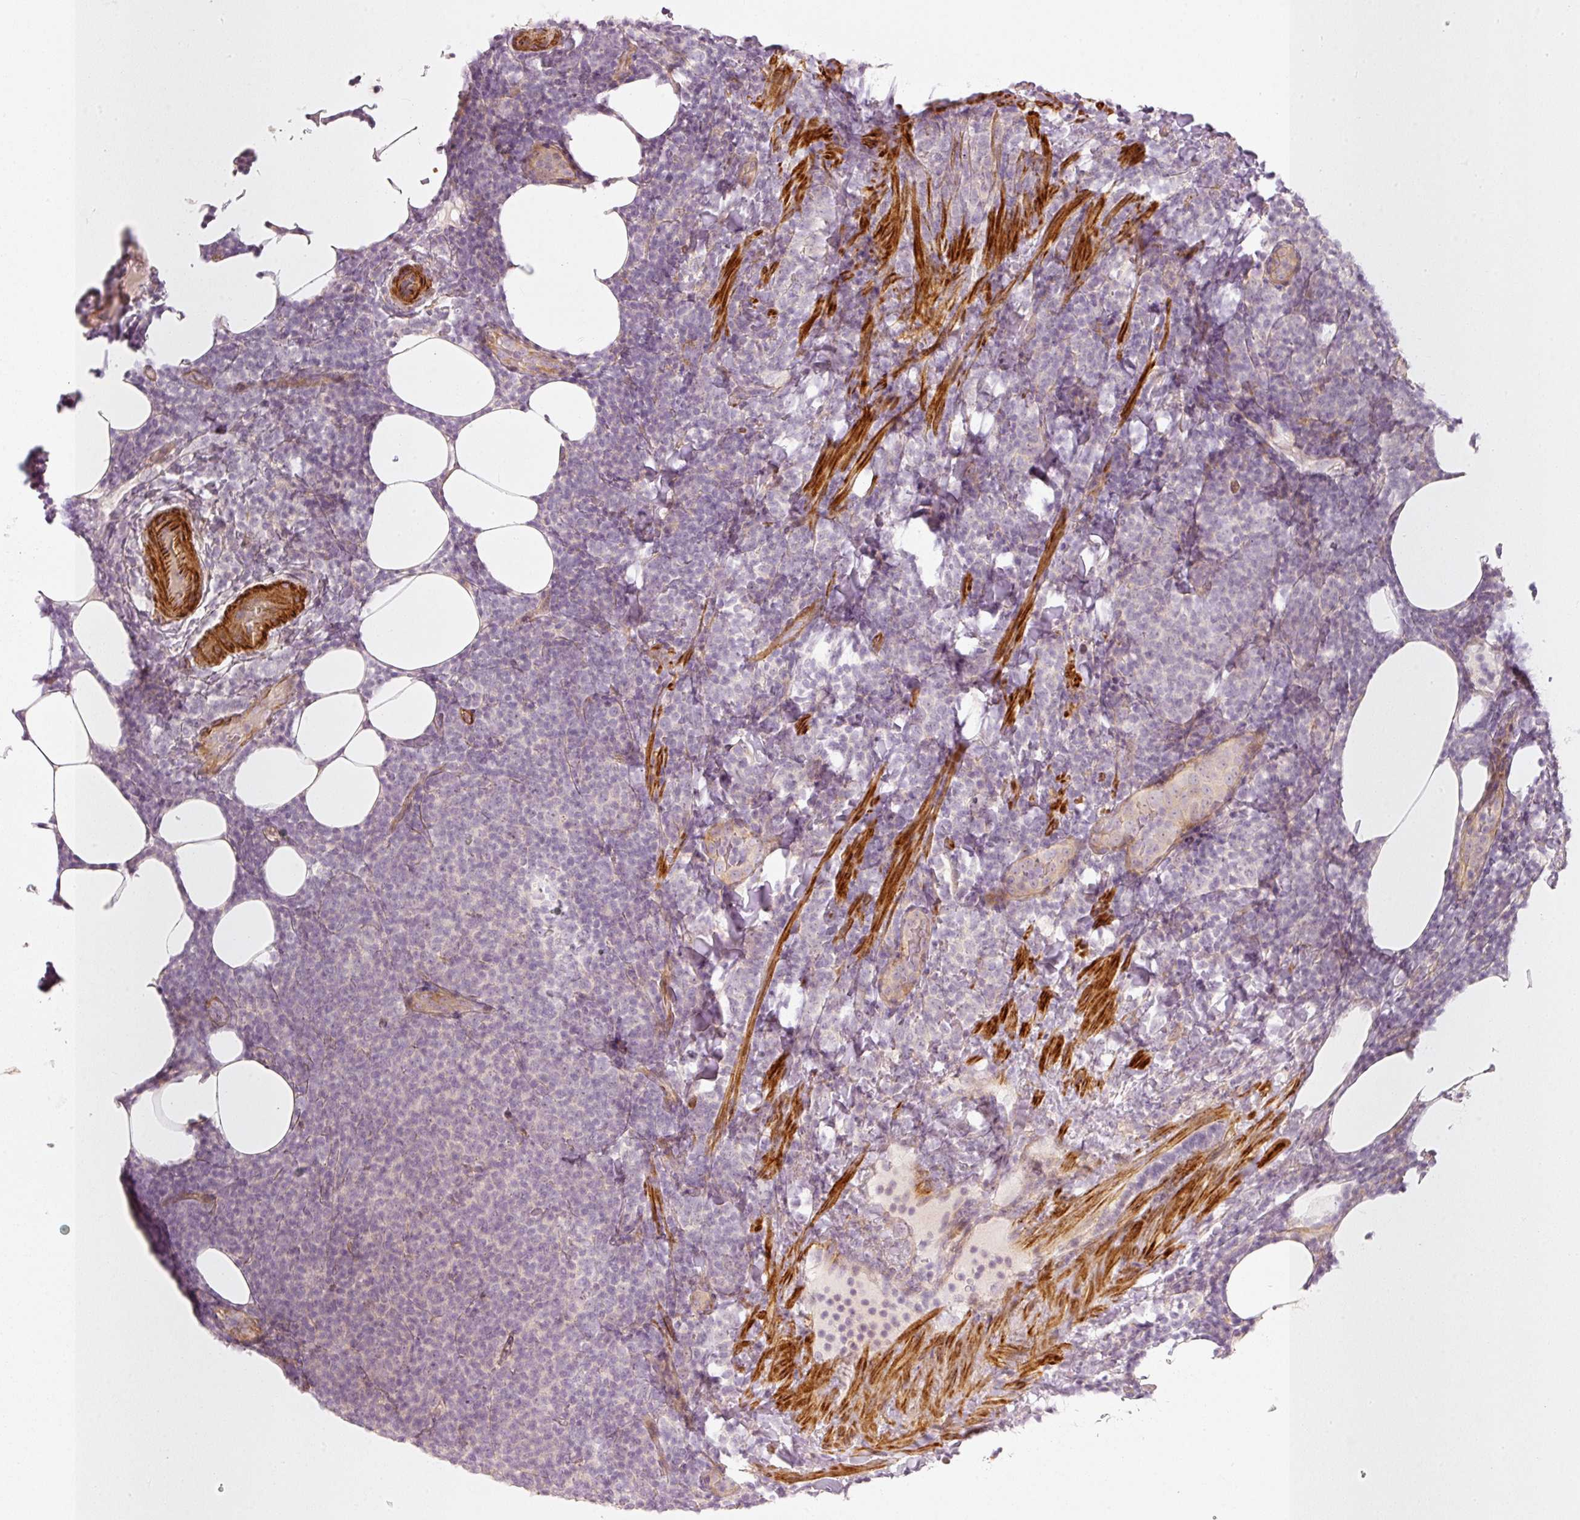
{"staining": {"intensity": "negative", "quantity": "none", "location": "none"}, "tissue": "lymphoma", "cell_type": "Tumor cells", "image_type": "cancer", "snomed": [{"axis": "morphology", "description": "Malignant lymphoma, non-Hodgkin's type, Low grade"}, {"axis": "topography", "description": "Lymph node"}], "caption": "Lymphoma was stained to show a protein in brown. There is no significant positivity in tumor cells.", "gene": "KCNQ1", "patient": {"sex": "male", "age": 66}}